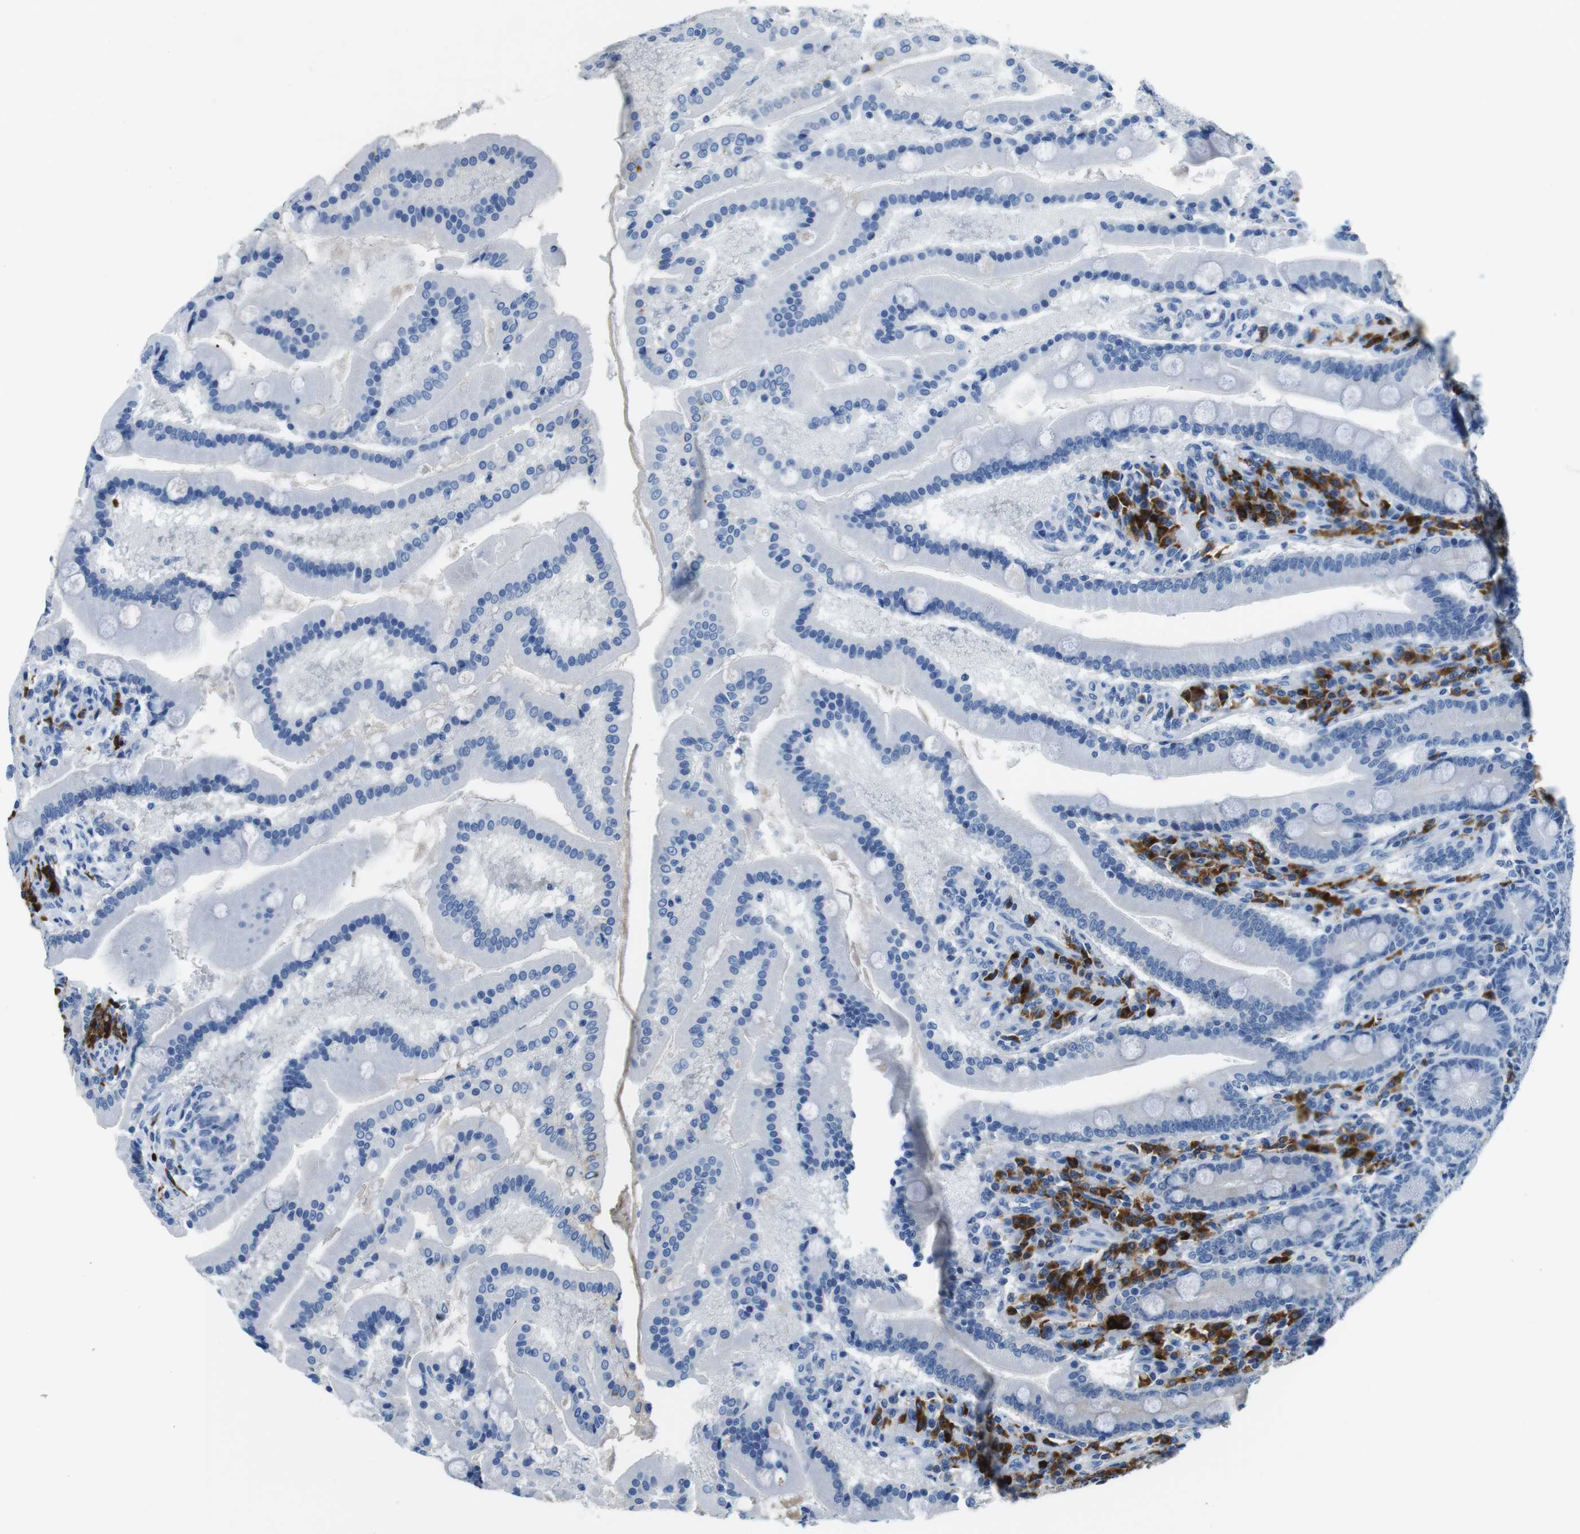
{"staining": {"intensity": "negative", "quantity": "none", "location": "none"}, "tissue": "duodenum", "cell_type": "Glandular cells", "image_type": "normal", "snomed": [{"axis": "morphology", "description": "Normal tissue, NOS"}, {"axis": "topography", "description": "Duodenum"}], "caption": "This is an immunohistochemistry (IHC) micrograph of normal duodenum. There is no positivity in glandular cells.", "gene": "IGKC", "patient": {"sex": "male", "age": 50}}